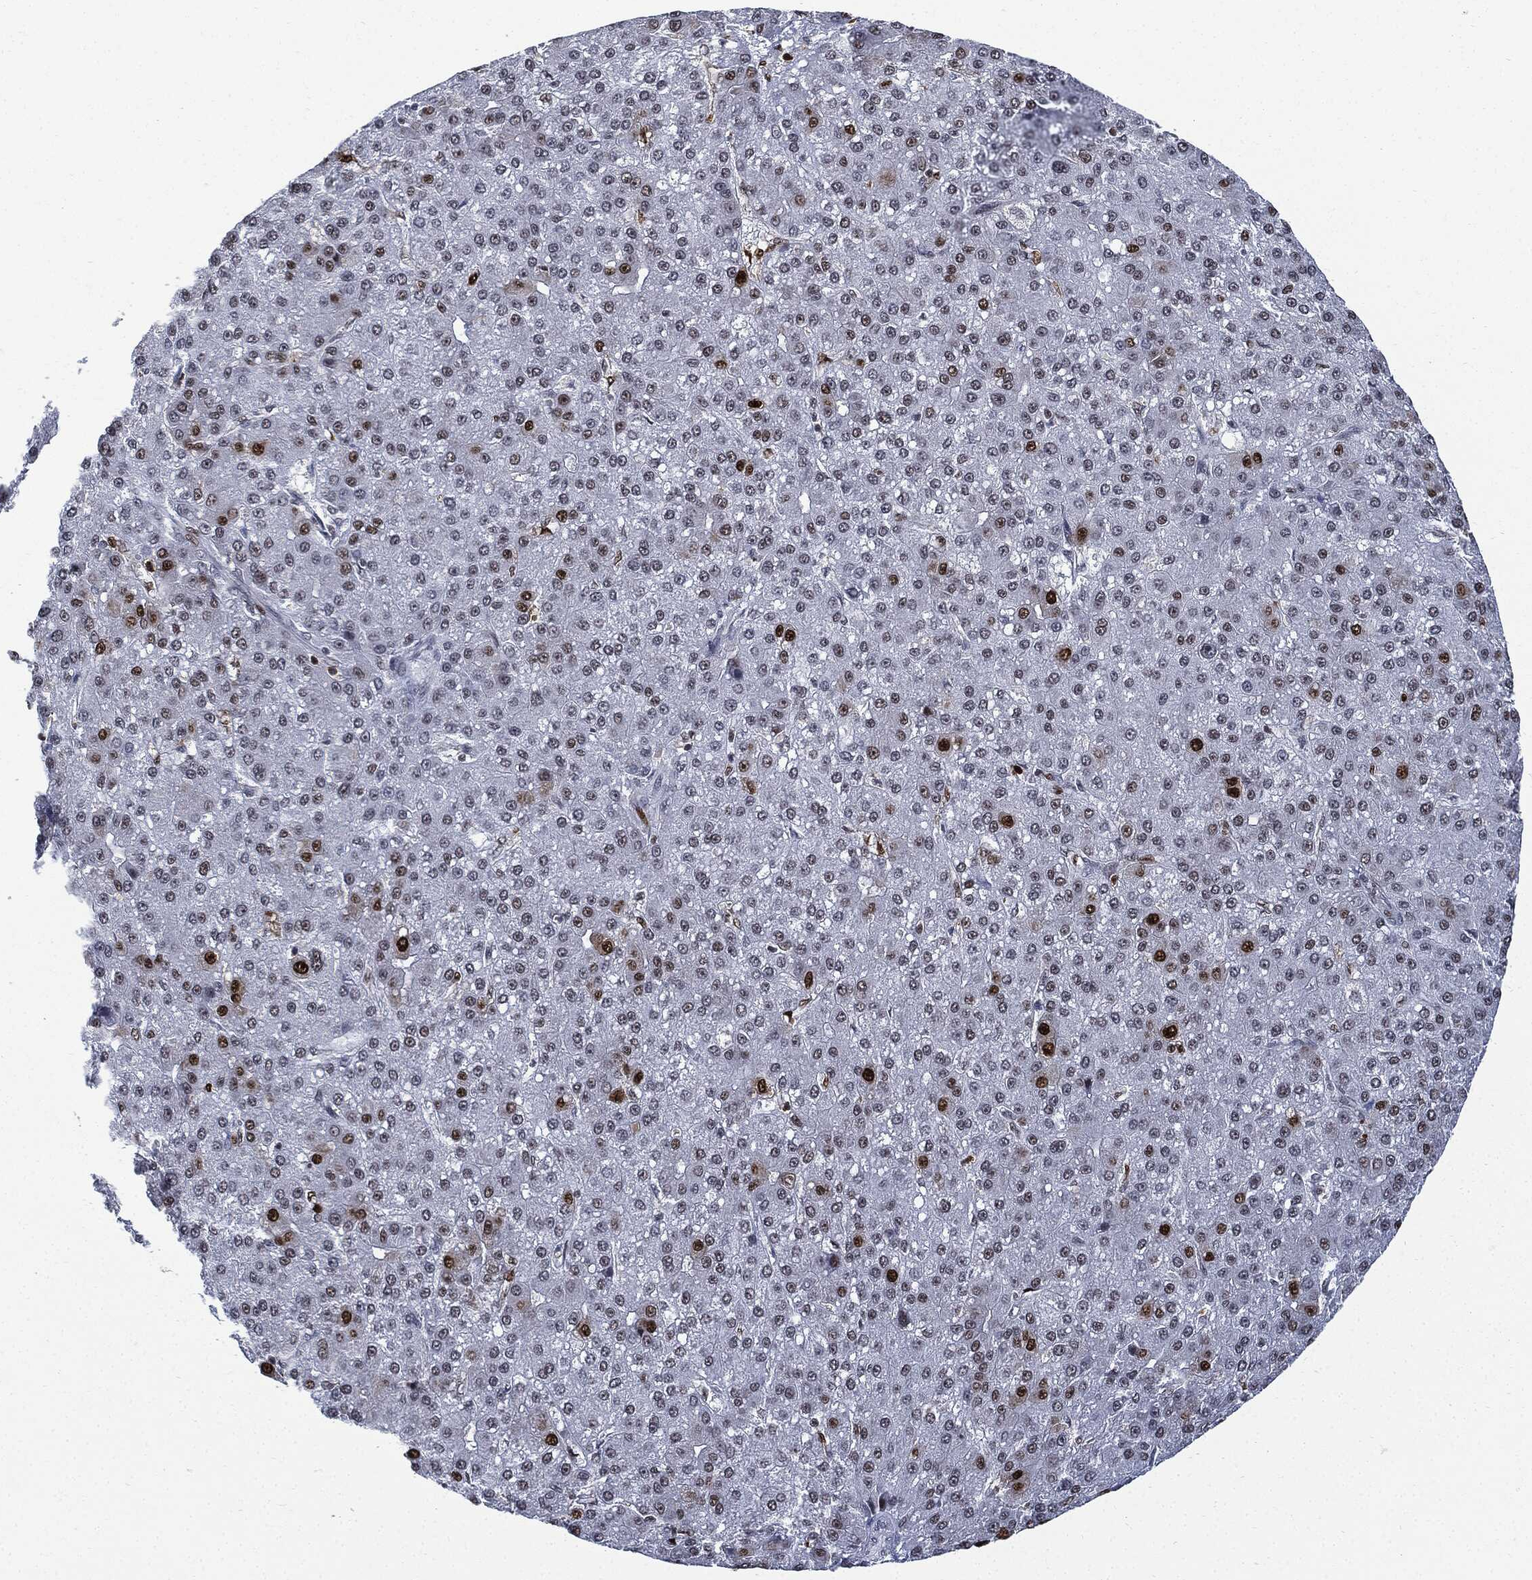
{"staining": {"intensity": "strong", "quantity": "<25%", "location": "nuclear"}, "tissue": "liver cancer", "cell_type": "Tumor cells", "image_type": "cancer", "snomed": [{"axis": "morphology", "description": "Carcinoma, Hepatocellular, NOS"}, {"axis": "topography", "description": "Liver"}], "caption": "Human liver cancer stained with a brown dye demonstrates strong nuclear positive positivity in approximately <25% of tumor cells.", "gene": "PCNA", "patient": {"sex": "male", "age": 67}}